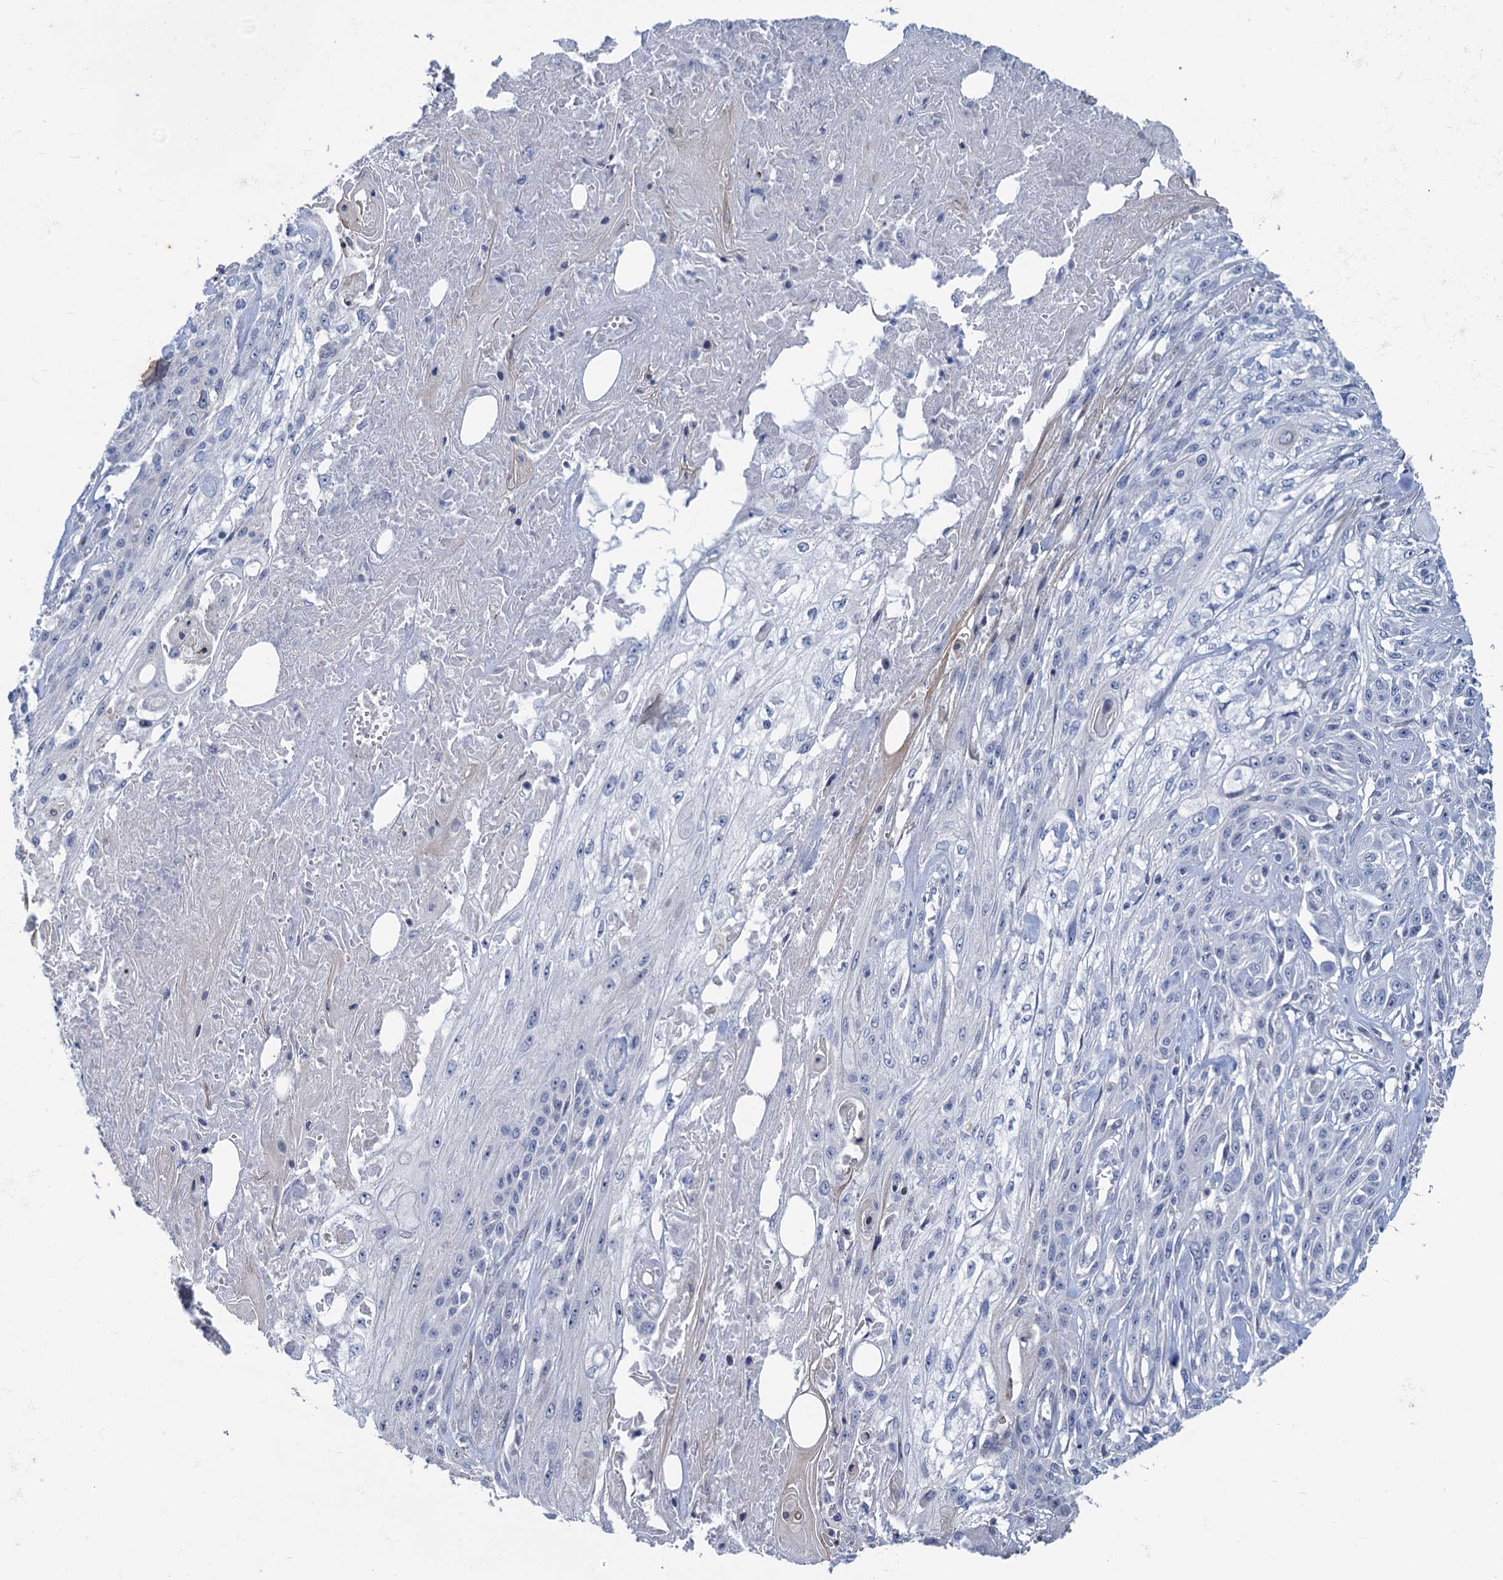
{"staining": {"intensity": "negative", "quantity": "none", "location": "none"}, "tissue": "skin cancer", "cell_type": "Tumor cells", "image_type": "cancer", "snomed": [{"axis": "morphology", "description": "Squamous cell carcinoma, NOS"}, {"axis": "morphology", "description": "Squamous cell carcinoma, metastatic, NOS"}, {"axis": "topography", "description": "Skin"}, {"axis": "topography", "description": "Lymph node"}], "caption": "The immunohistochemistry micrograph has no significant expression in tumor cells of skin metastatic squamous cell carcinoma tissue.", "gene": "ESYT3", "patient": {"sex": "male", "age": 75}}